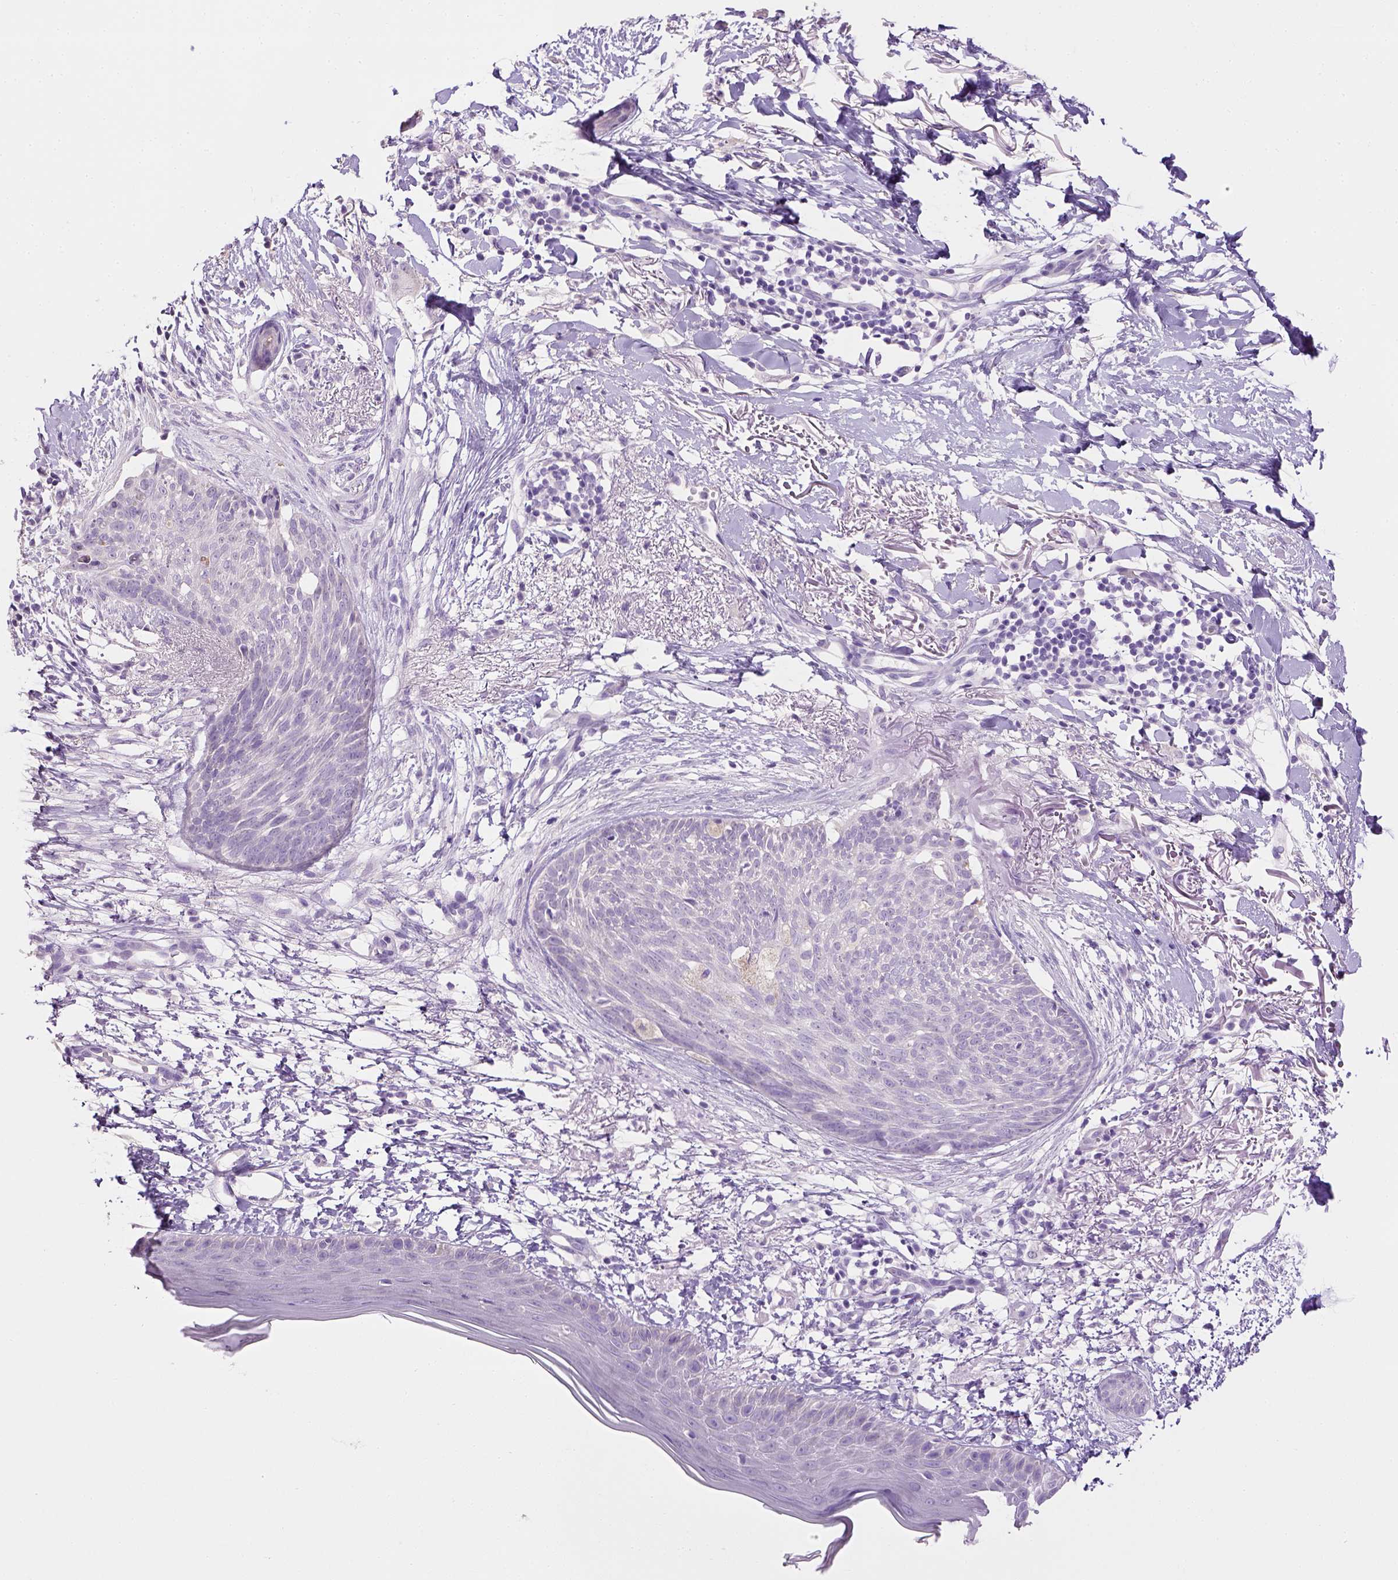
{"staining": {"intensity": "negative", "quantity": "none", "location": "none"}, "tissue": "skin cancer", "cell_type": "Tumor cells", "image_type": "cancer", "snomed": [{"axis": "morphology", "description": "Normal tissue, NOS"}, {"axis": "morphology", "description": "Basal cell carcinoma"}, {"axis": "topography", "description": "Skin"}], "caption": "Skin cancer (basal cell carcinoma) was stained to show a protein in brown. There is no significant positivity in tumor cells.", "gene": "CYP24A1", "patient": {"sex": "male", "age": 84}}